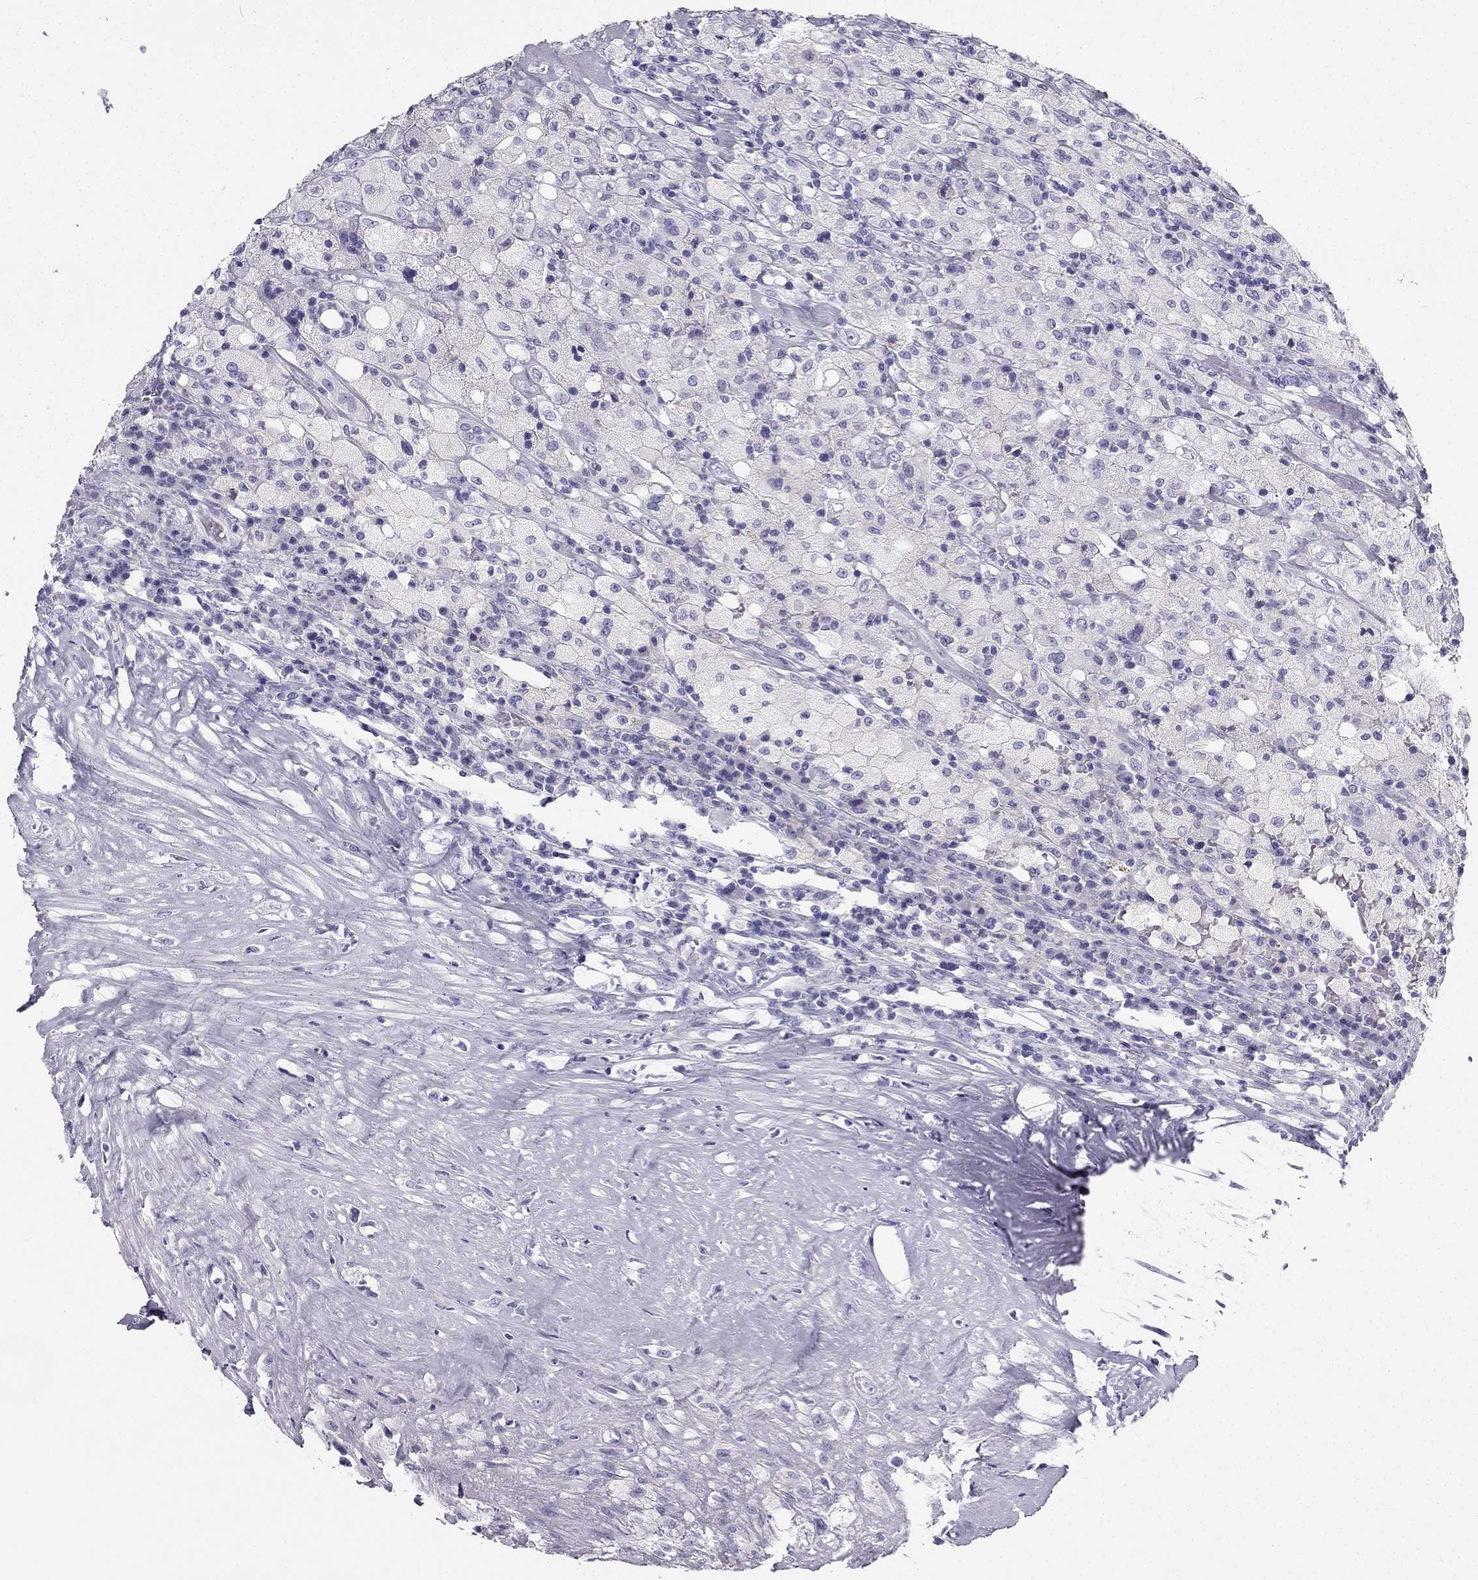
{"staining": {"intensity": "negative", "quantity": "none", "location": "none"}, "tissue": "testis cancer", "cell_type": "Tumor cells", "image_type": "cancer", "snomed": [{"axis": "morphology", "description": "Necrosis, NOS"}, {"axis": "morphology", "description": "Carcinoma, Embryonal, NOS"}, {"axis": "topography", "description": "Testis"}], "caption": "Testis cancer was stained to show a protein in brown. There is no significant staining in tumor cells. The staining was performed using DAB (3,3'-diaminobenzidine) to visualize the protein expression in brown, while the nuclei were stained in blue with hematoxylin (Magnification: 20x).", "gene": "TFF3", "patient": {"sex": "male", "age": 19}}